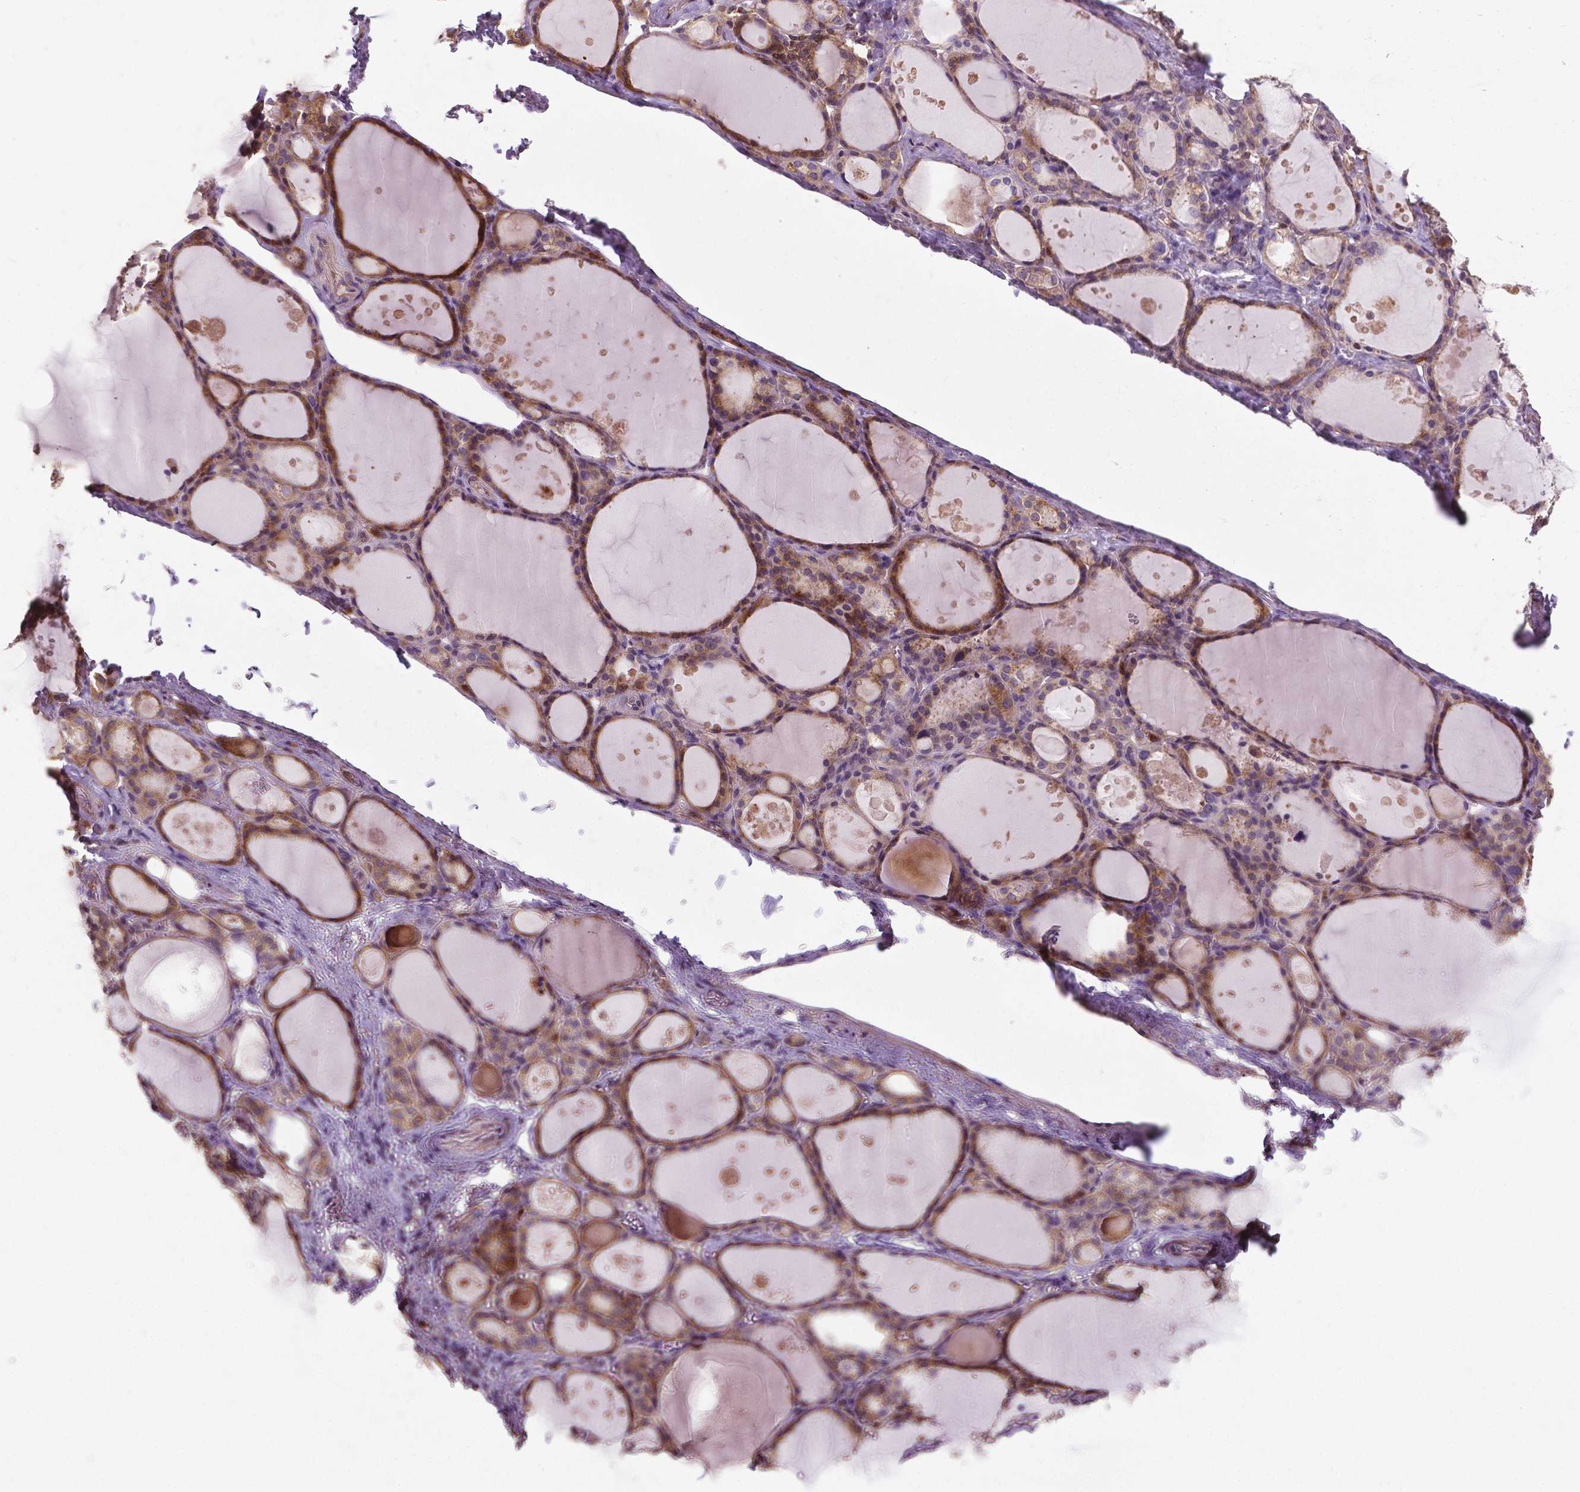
{"staining": {"intensity": "moderate", "quantity": ">75%", "location": "cytoplasmic/membranous"}, "tissue": "thyroid gland", "cell_type": "Glandular cells", "image_type": "normal", "snomed": [{"axis": "morphology", "description": "Normal tissue, NOS"}, {"axis": "topography", "description": "Thyroid gland"}], "caption": "A micrograph of human thyroid gland stained for a protein exhibits moderate cytoplasmic/membranous brown staining in glandular cells.", "gene": "SMAD3", "patient": {"sex": "male", "age": 68}}